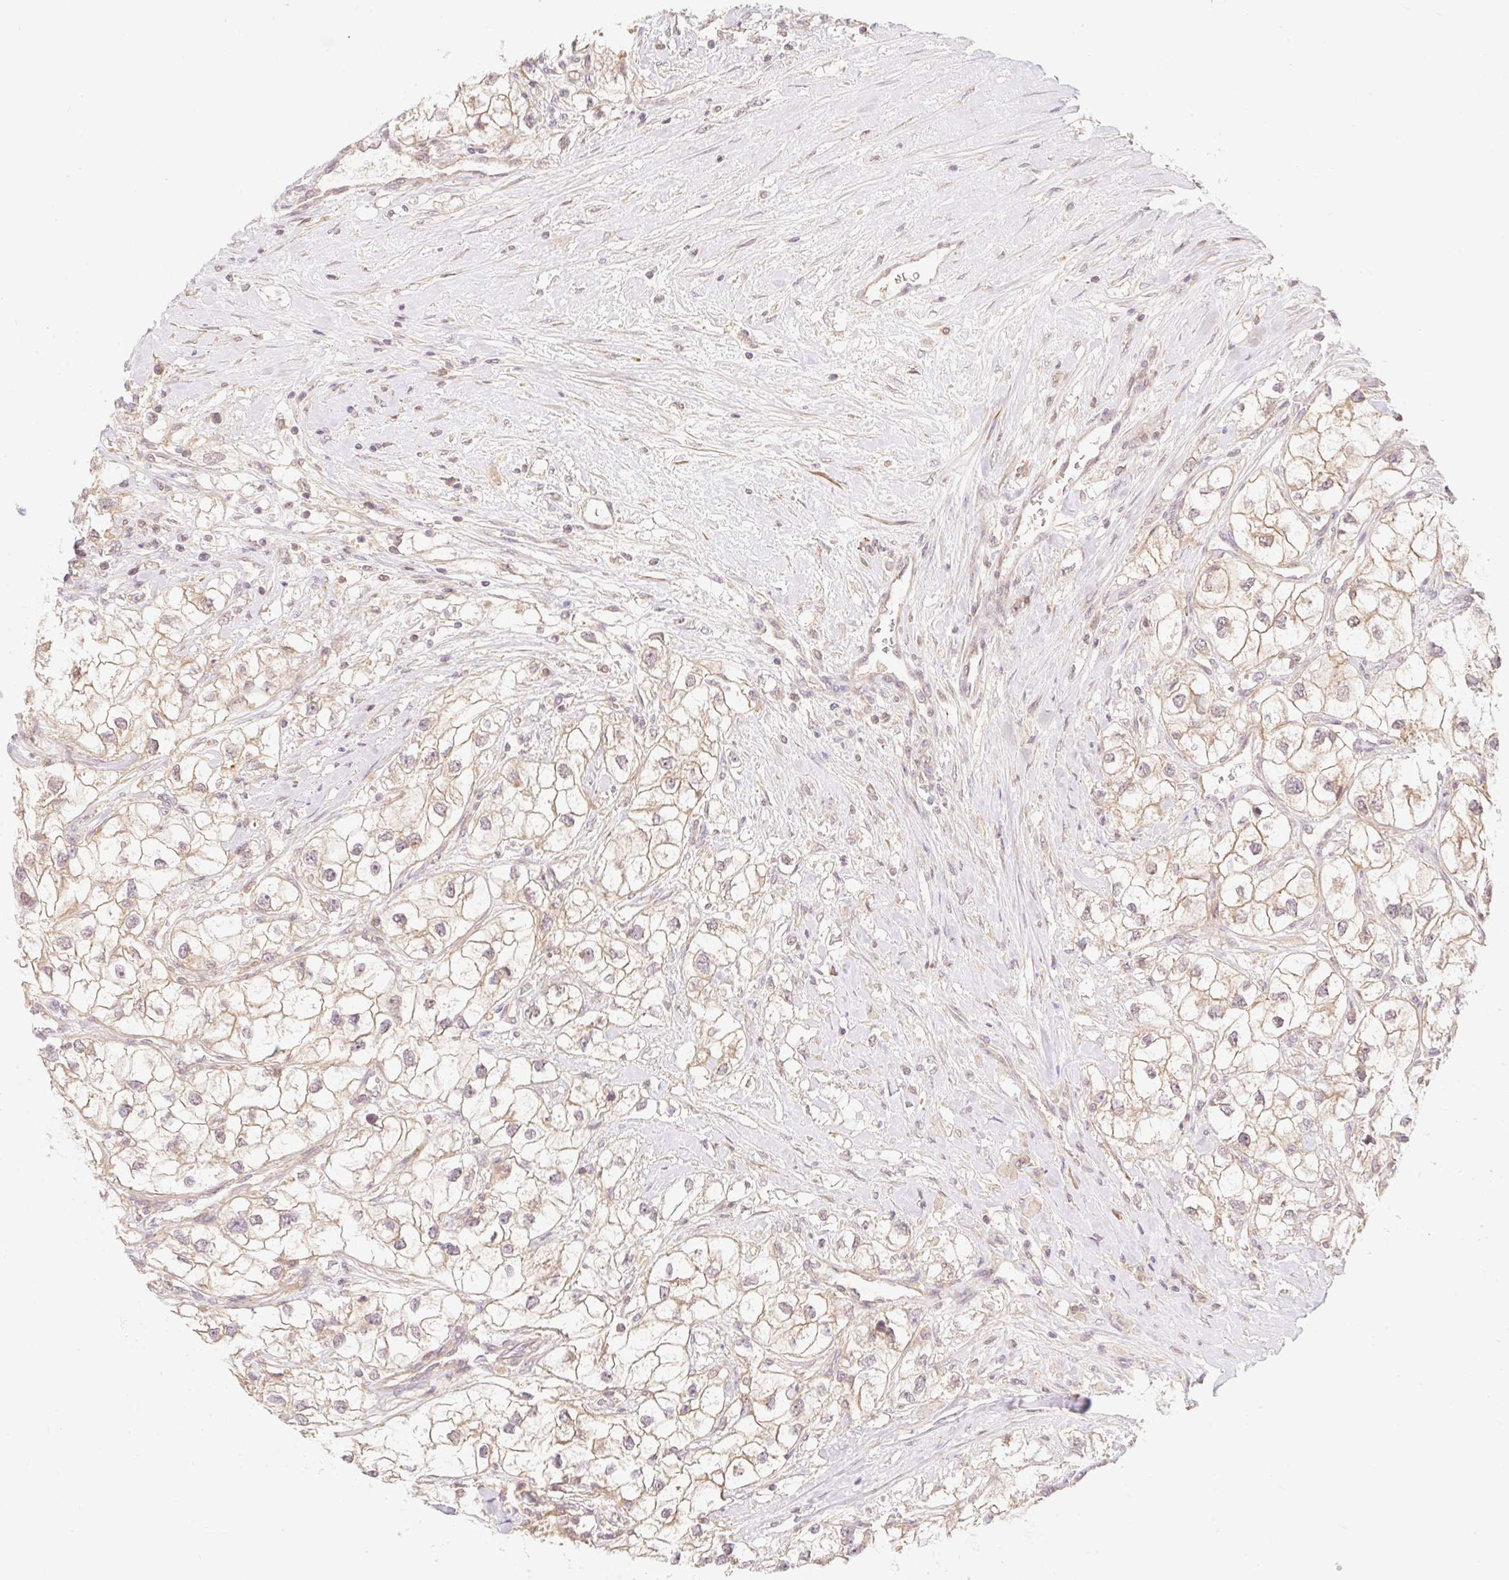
{"staining": {"intensity": "weak", "quantity": "25%-75%", "location": "cytoplasmic/membranous"}, "tissue": "renal cancer", "cell_type": "Tumor cells", "image_type": "cancer", "snomed": [{"axis": "morphology", "description": "Adenocarcinoma, NOS"}, {"axis": "topography", "description": "Kidney"}], "caption": "About 25%-75% of tumor cells in human renal cancer show weak cytoplasmic/membranous protein positivity as visualized by brown immunohistochemical staining.", "gene": "EMC10", "patient": {"sex": "male", "age": 59}}